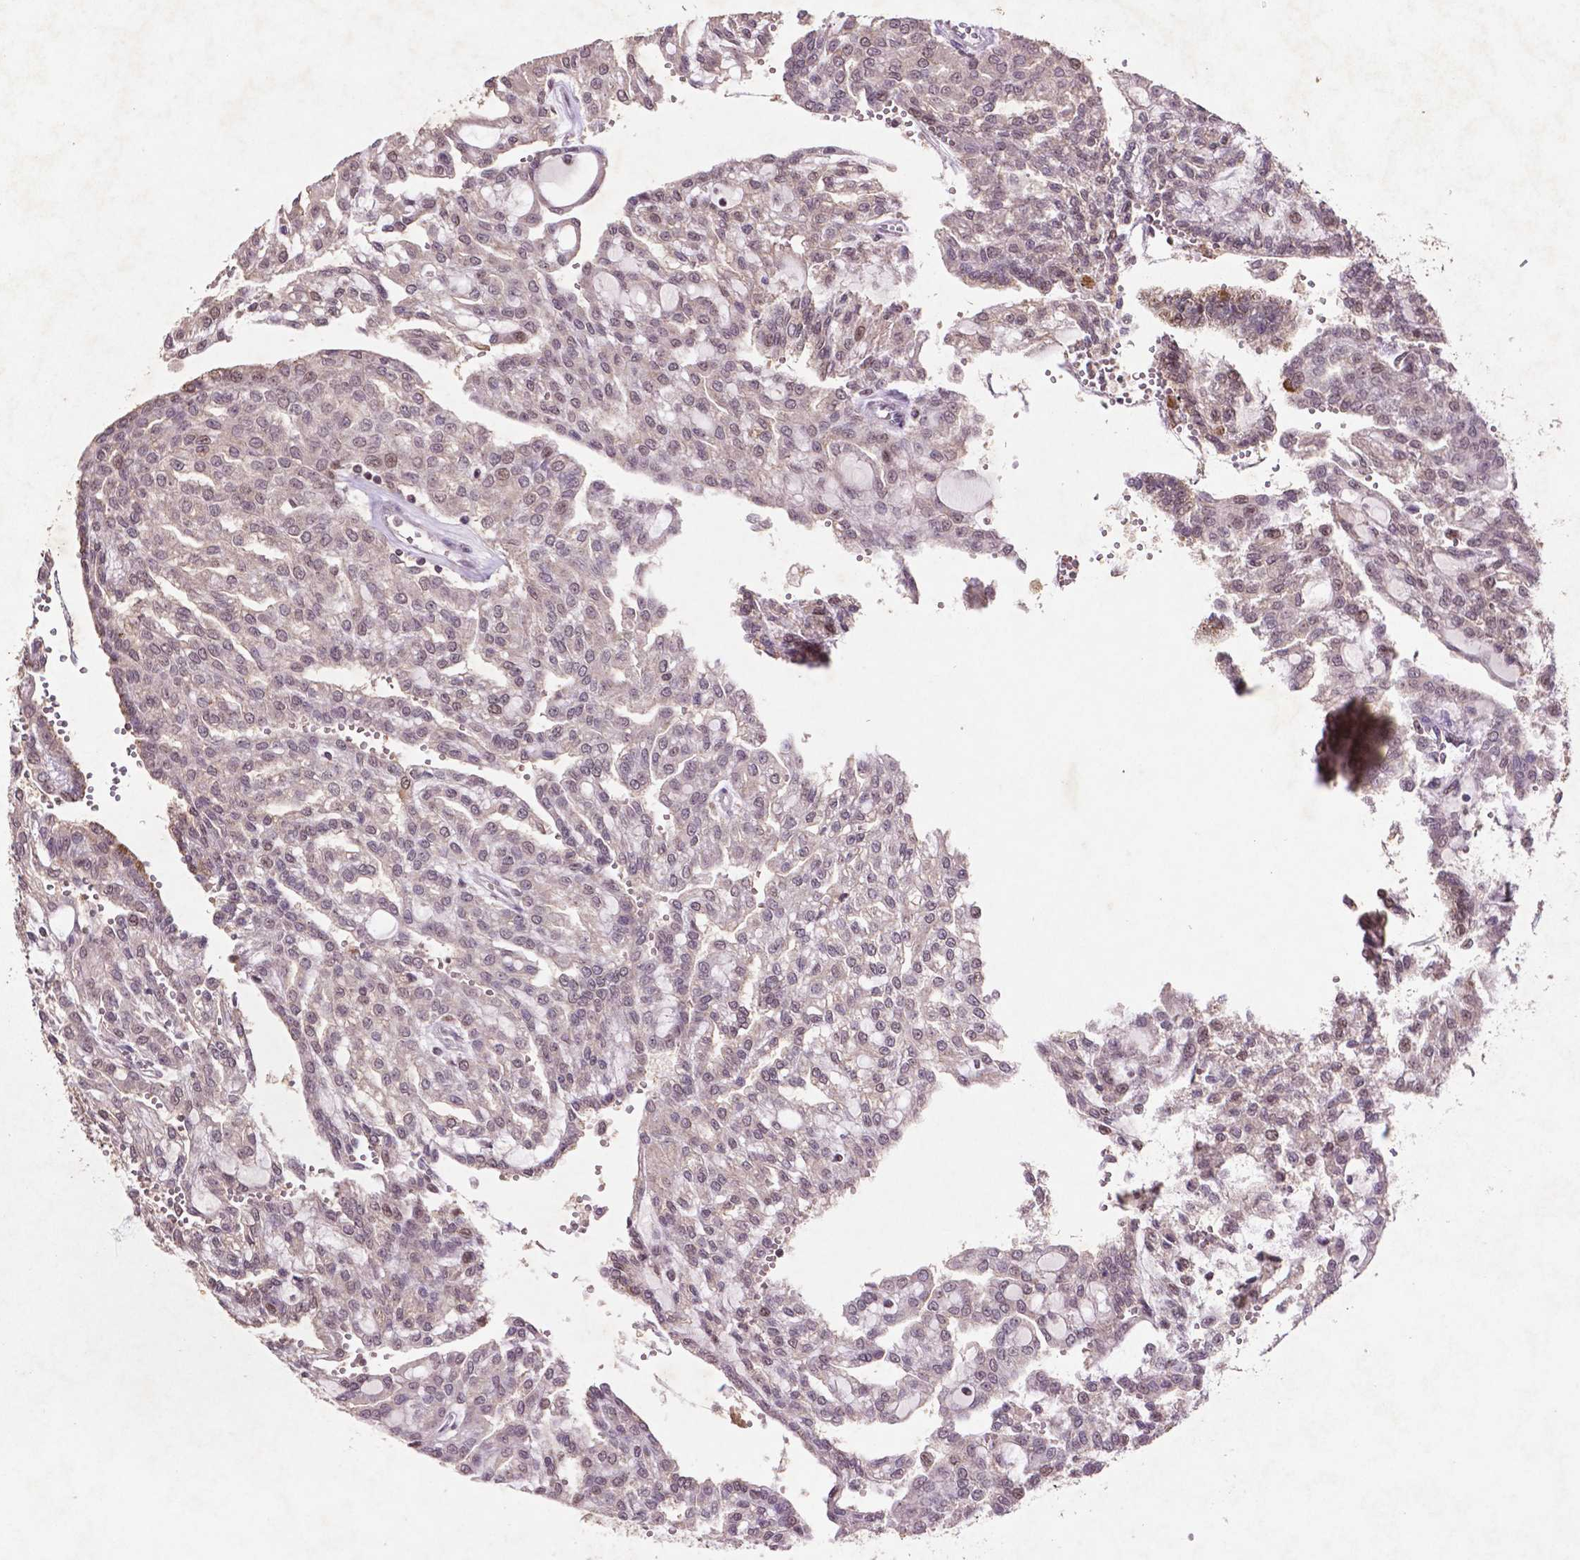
{"staining": {"intensity": "negative", "quantity": "none", "location": "none"}, "tissue": "renal cancer", "cell_type": "Tumor cells", "image_type": "cancer", "snomed": [{"axis": "morphology", "description": "Adenocarcinoma, NOS"}, {"axis": "topography", "description": "Kidney"}], "caption": "DAB immunohistochemical staining of adenocarcinoma (renal) displays no significant staining in tumor cells.", "gene": "GLRX", "patient": {"sex": "male", "age": 63}}